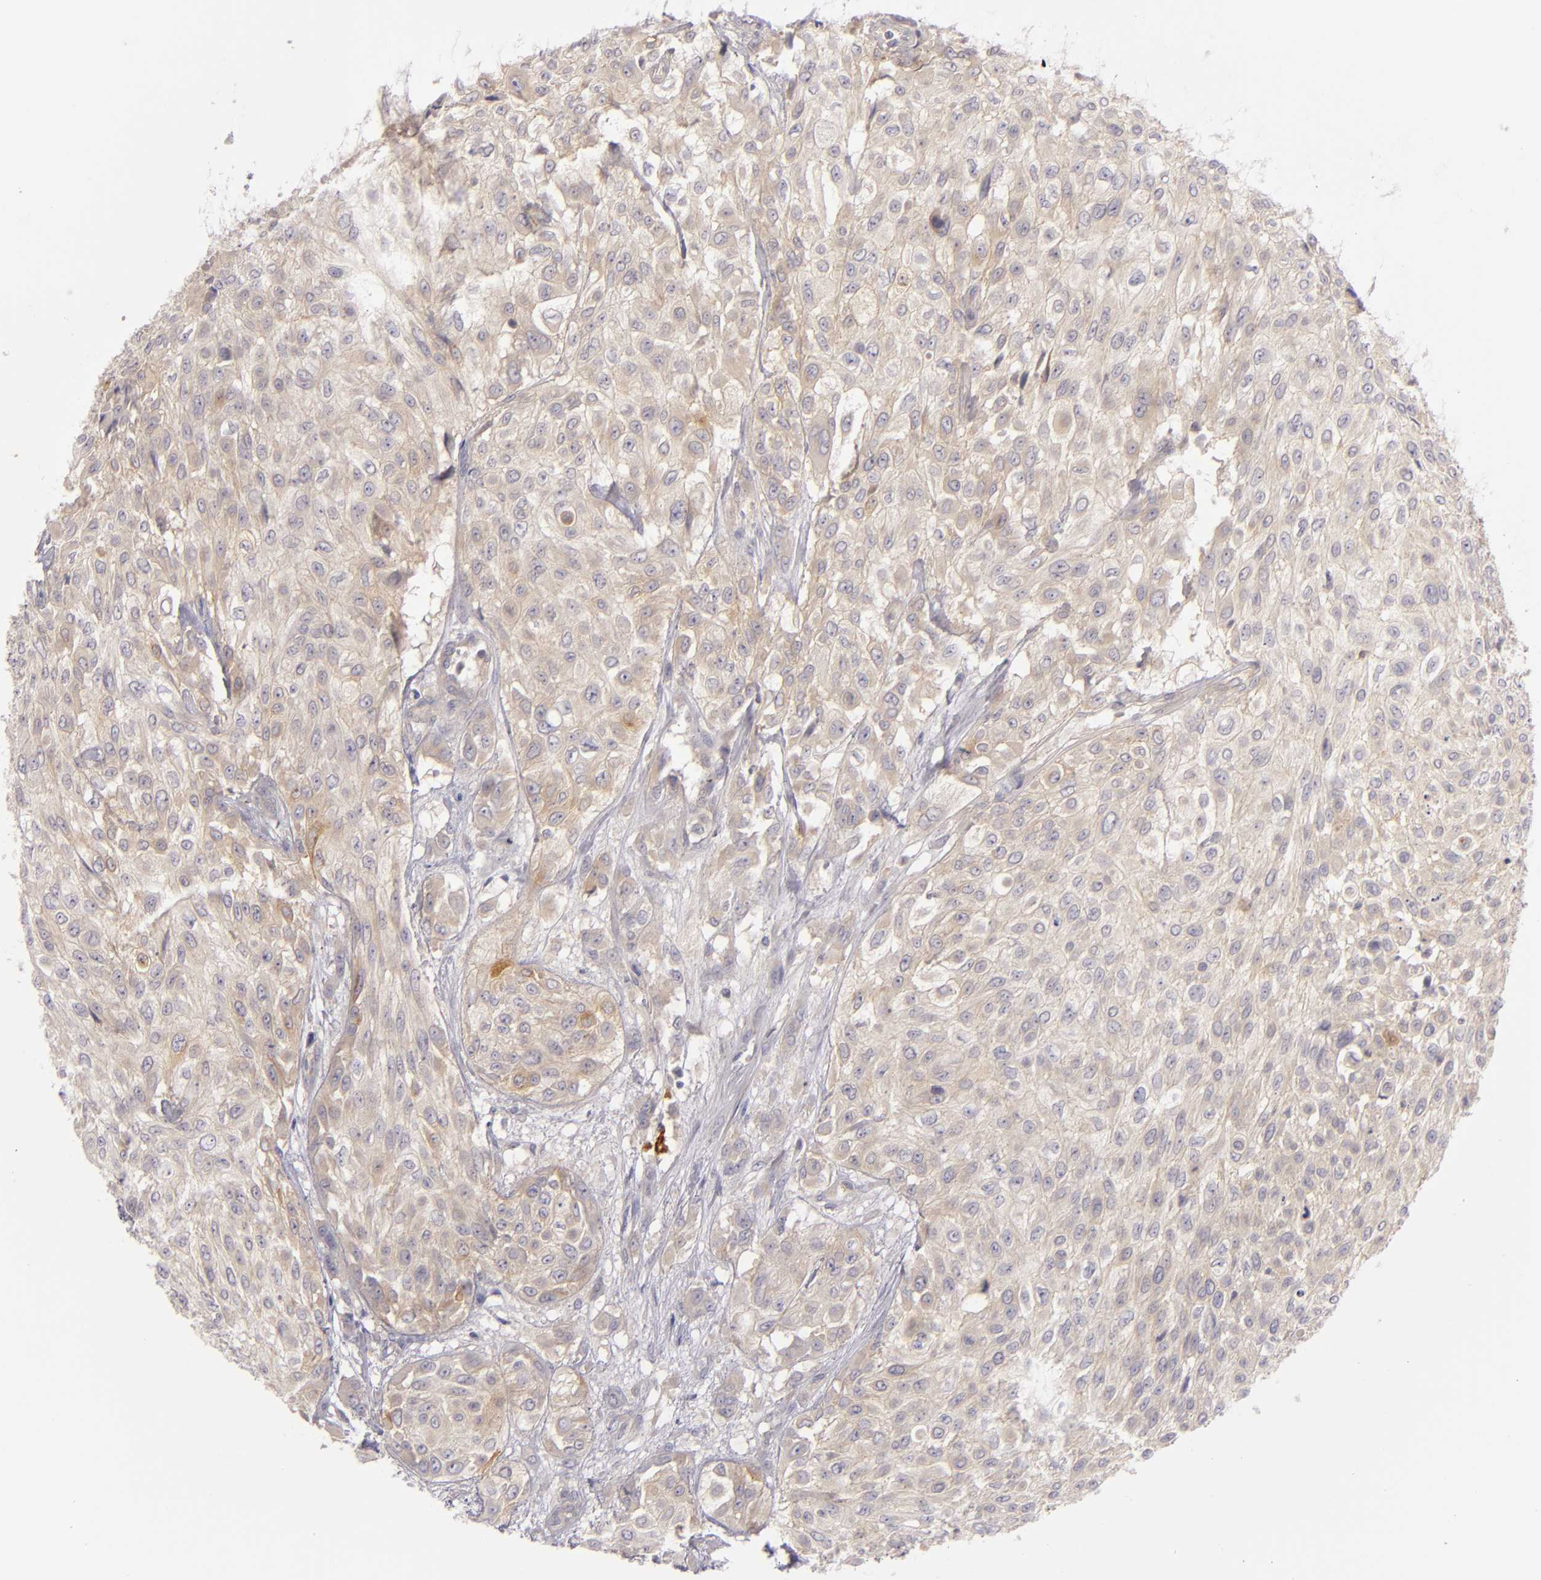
{"staining": {"intensity": "weak", "quantity": ">75%", "location": "cytoplasmic/membranous"}, "tissue": "urothelial cancer", "cell_type": "Tumor cells", "image_type": "cancer", "snomed": [{"axis": "morphology", "description": "Urothelial carcinoma, High grade"}, {"axis": "topography", "description": "Urinary bladder"}], "caption": "The histopathology image displays staining of urothelial cancer, revealing weak cytoplasmic/membranous protein positivity (brown color) within tumor cells.", "gene": "CD83", "patient": {"sex": "male", "age": 57}}